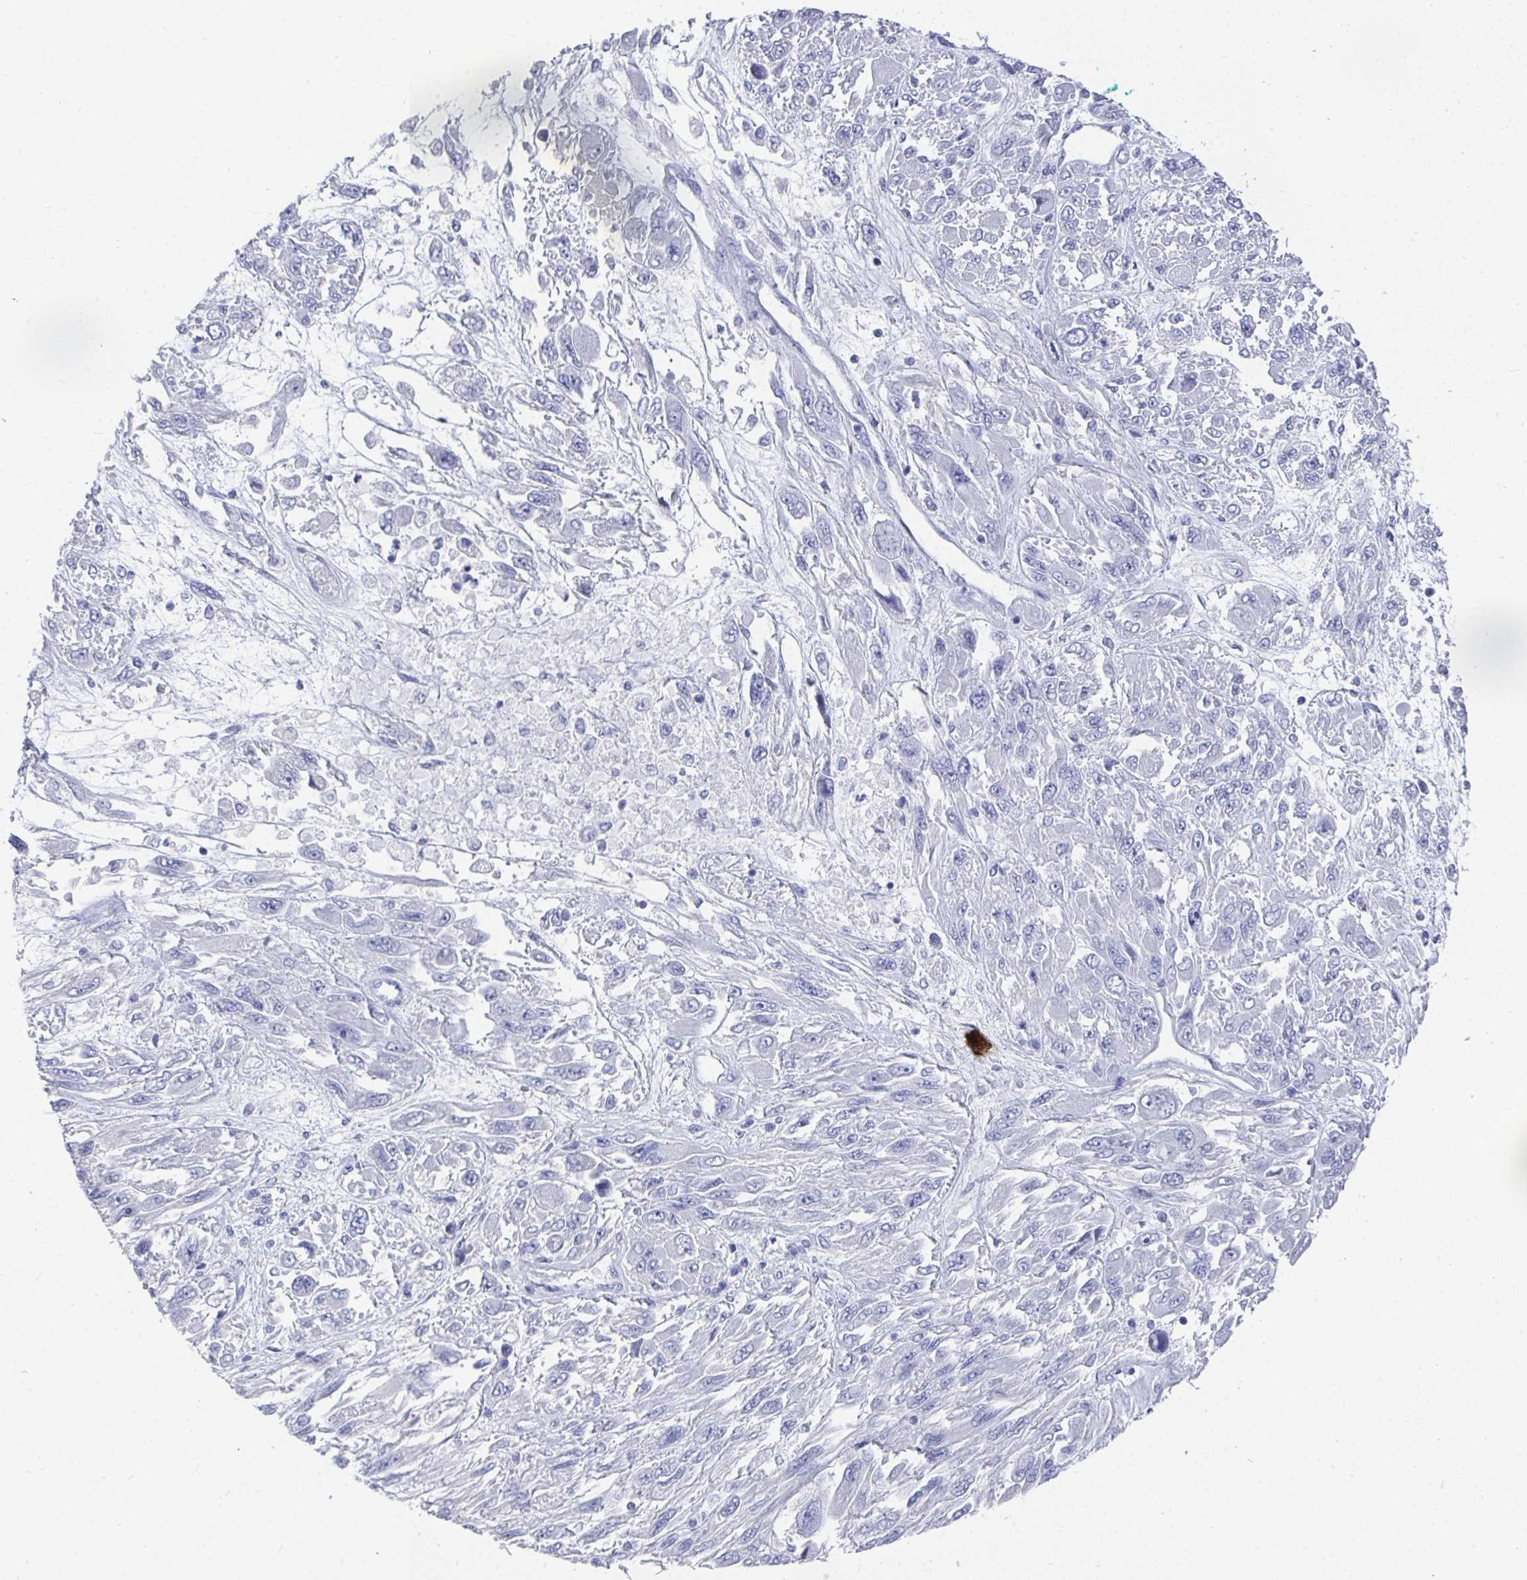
{"staining": {"intensity": "negative", "quantity": "none", "location": "none"}, "tissue": "melanoma", "cell_type": "Tumor cells", "image_type": "cancer", "snomed": [{"axis": "morphology", "description": "Malignant melanoma, NOS"}, {"axis": "topography", "description": "Skin"}], "caption": "Melanoma was stained to show a protein in brown. There is no significant positivity in tumor cells.", "gene": "GRIA1", "patient": {"sex": "female", "age": 91}}